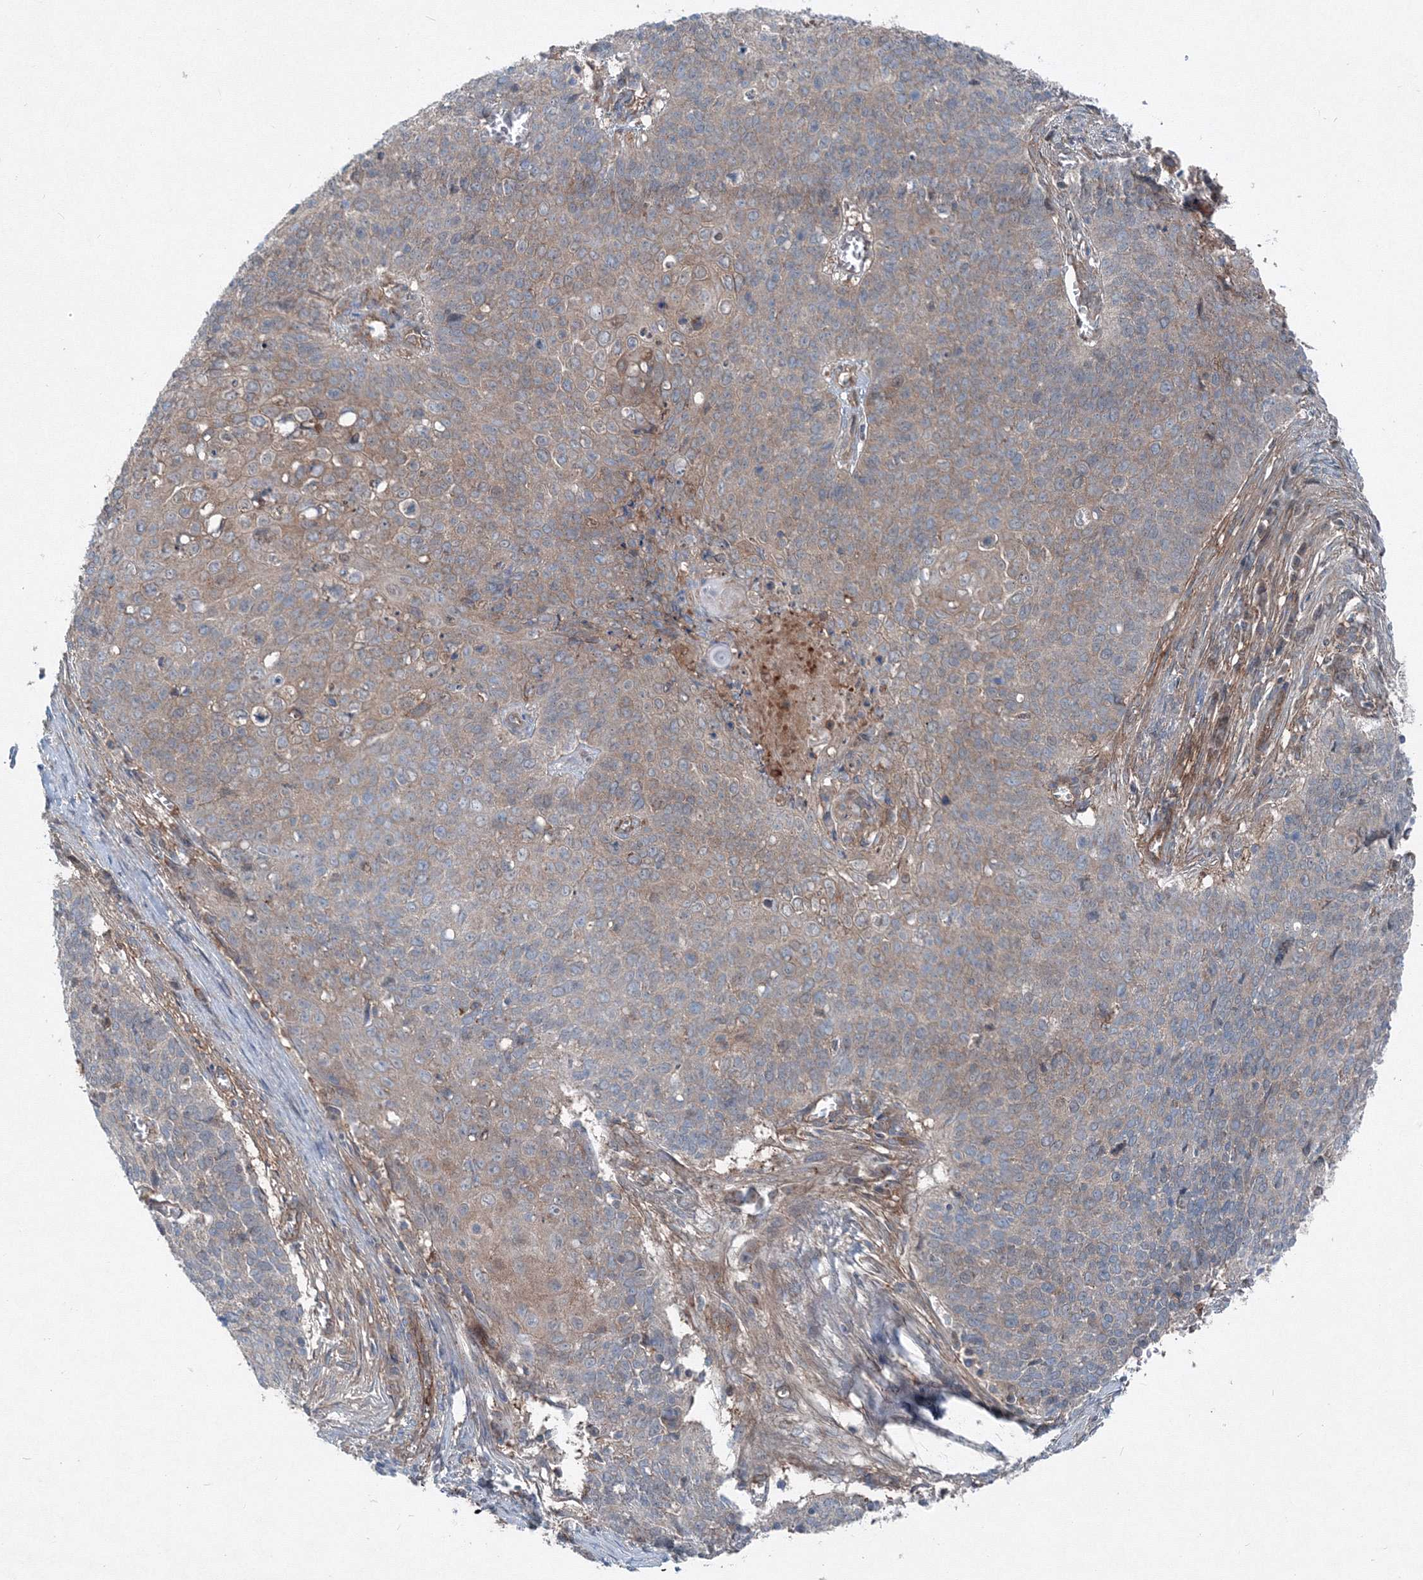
{"staining": {"intensity": "moderate", "quantity": ">75%", "location": "cytoplasmic/membranous"}, "tissue": "cervical cancer", "cell_type": "Tumor cells", "image_type": "cancer", "snomed": [{"axis": "morphology", "description": "Squamous cell carcinoma, NOS"}, {"axis": "topography", "description": "Cervix"}], "caption": "Immunohistochemical staining of cervical cancer shows medium levels of moderate cytoplasmic/membranous protein expression in approximately >75% of tumor cells.", "gene": "TPRKB", "patient": {"sex": "female", "age": 39}}